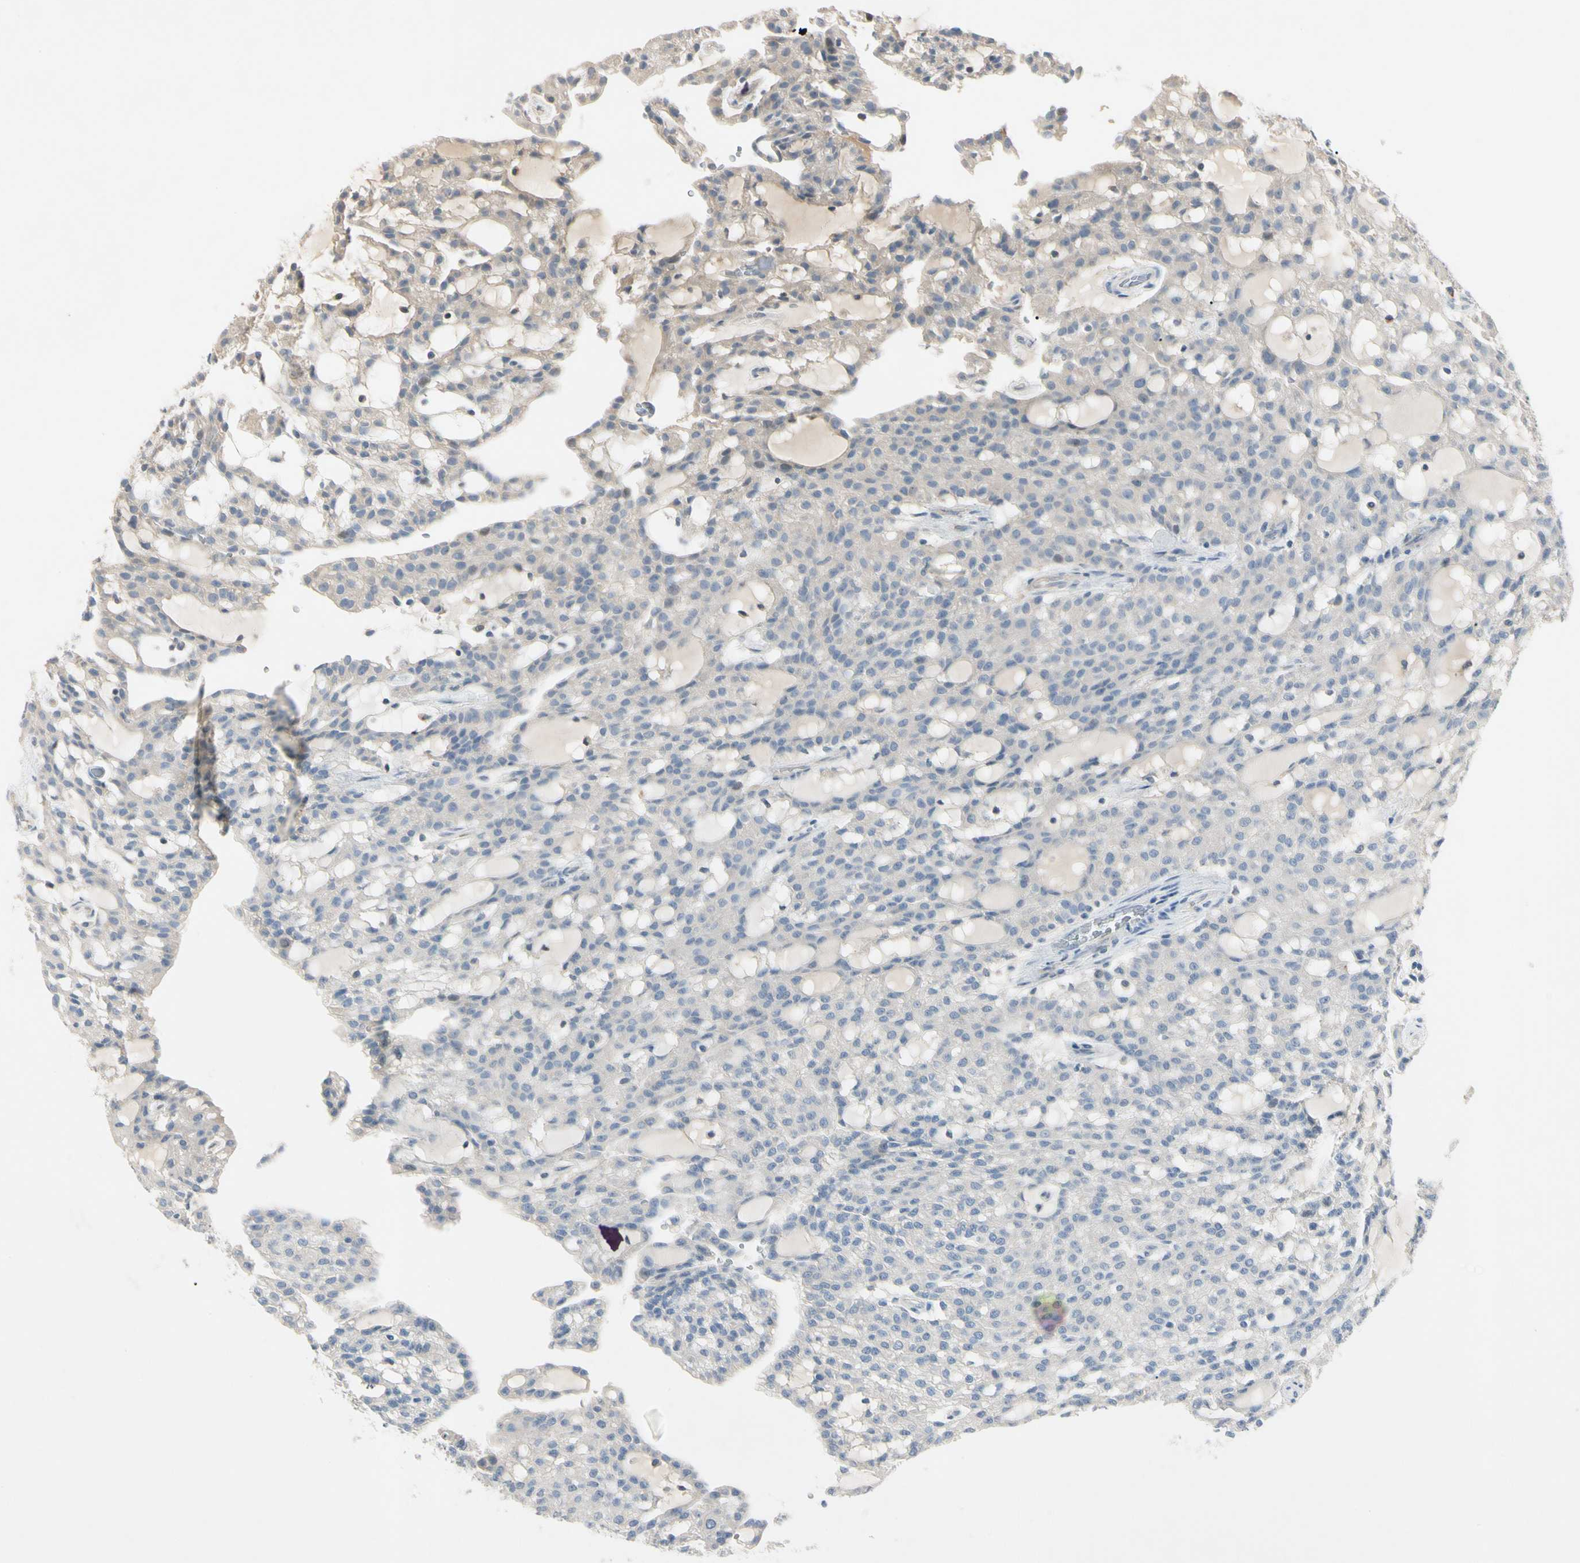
{"staining": {"intensity": "negative", "quantity": "none", "location": "none"}, "tissue": "renal cancer", "cell_type": "Tumor cells", "image_type": "cancer", "snomed": [{"axis": "morphology", "description": "Adenocarcinoma, NOS"}, {"axis": "topography", "description": "Kidney"}], "caption": "The micrograph shows no staining of tumor cells in adenocarcinoma (renal).", "gene": "PRSS21", "patient": {"sex": "male", "age": 63}}